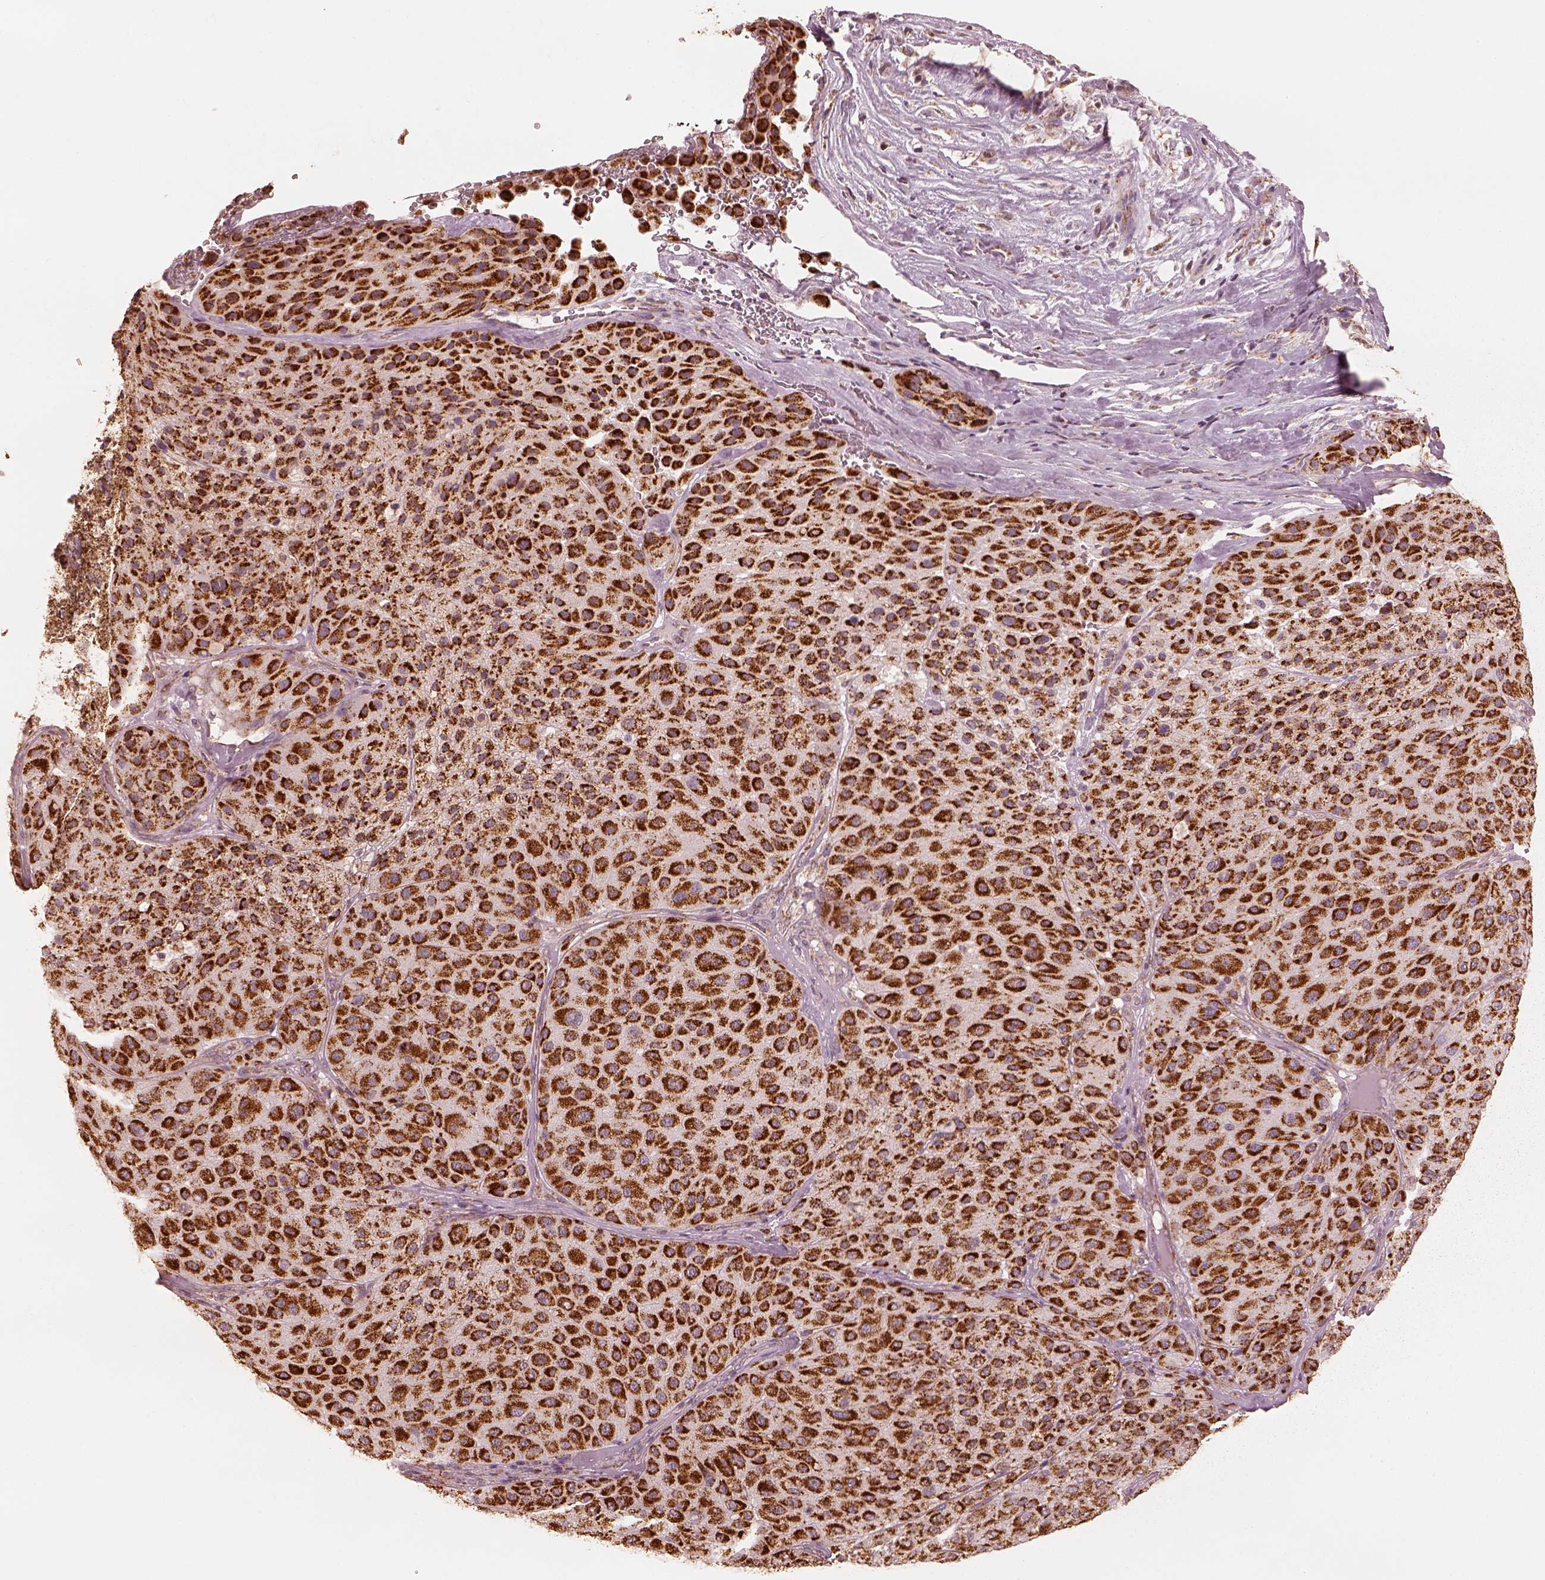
{"staining": {"intensity": "strong", "quantity": ">75%", "location": "cytoplasmic/membranous"}, "tissue": "melanoma", "cell_type": "Tumor cells", "image_type": "cancer", "snomed": [{"axis": "morphology", "description": "Malignant melanoma, Metastatic site"}, {"axis": "topography", "description": "Smooth muscle"}], "caption": "Immunohistochemical staining of human malignant melanoma (metastatic site) demonstrates high levels of strong cytoplasmic/membranous expression in about >75% of tumor cells.", "gene": "ENTPD6", "patient": {"sex": "male", "age": 41}}